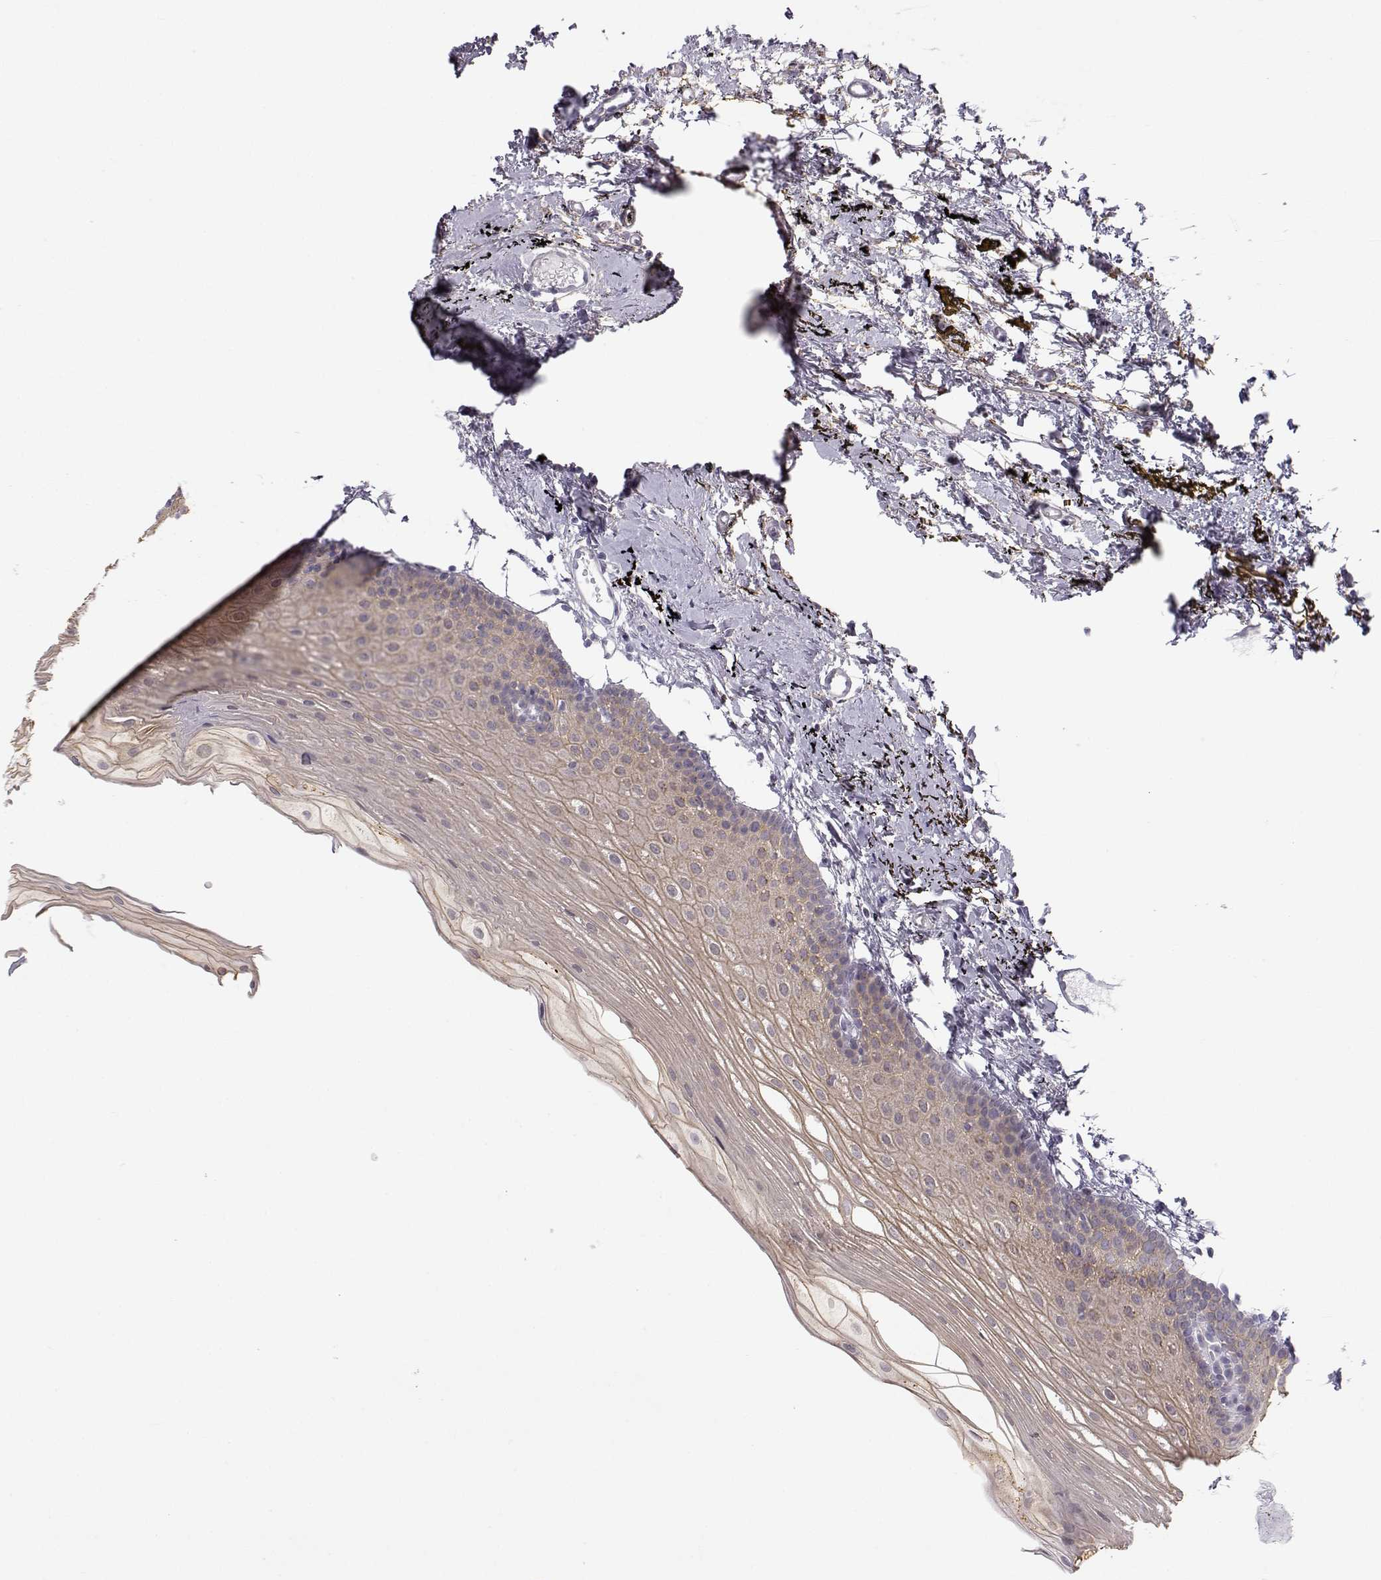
{"staining": {"intensity": "moderate", "quantity": "<25%", "location": "cytoplasmic/membranous"}, "tissue": "oral mucosa", "cell_type": "Squamous epithelial cells", "image_type": "normal", "snomed": [{"axis": "morphology", "description": "Normal tissue, NOS"}, {"axis": "topography", "description": "Oral tissue"}], "caption": "Normal oral mucosa was stained to show a protein in brown. There is low levels of moderate cytoplasmic/membranous positivity in approximately <25% of squamous epithelial cells.", "gene": "ZNF185", "patient": {"sex": "female", "age": 57}}